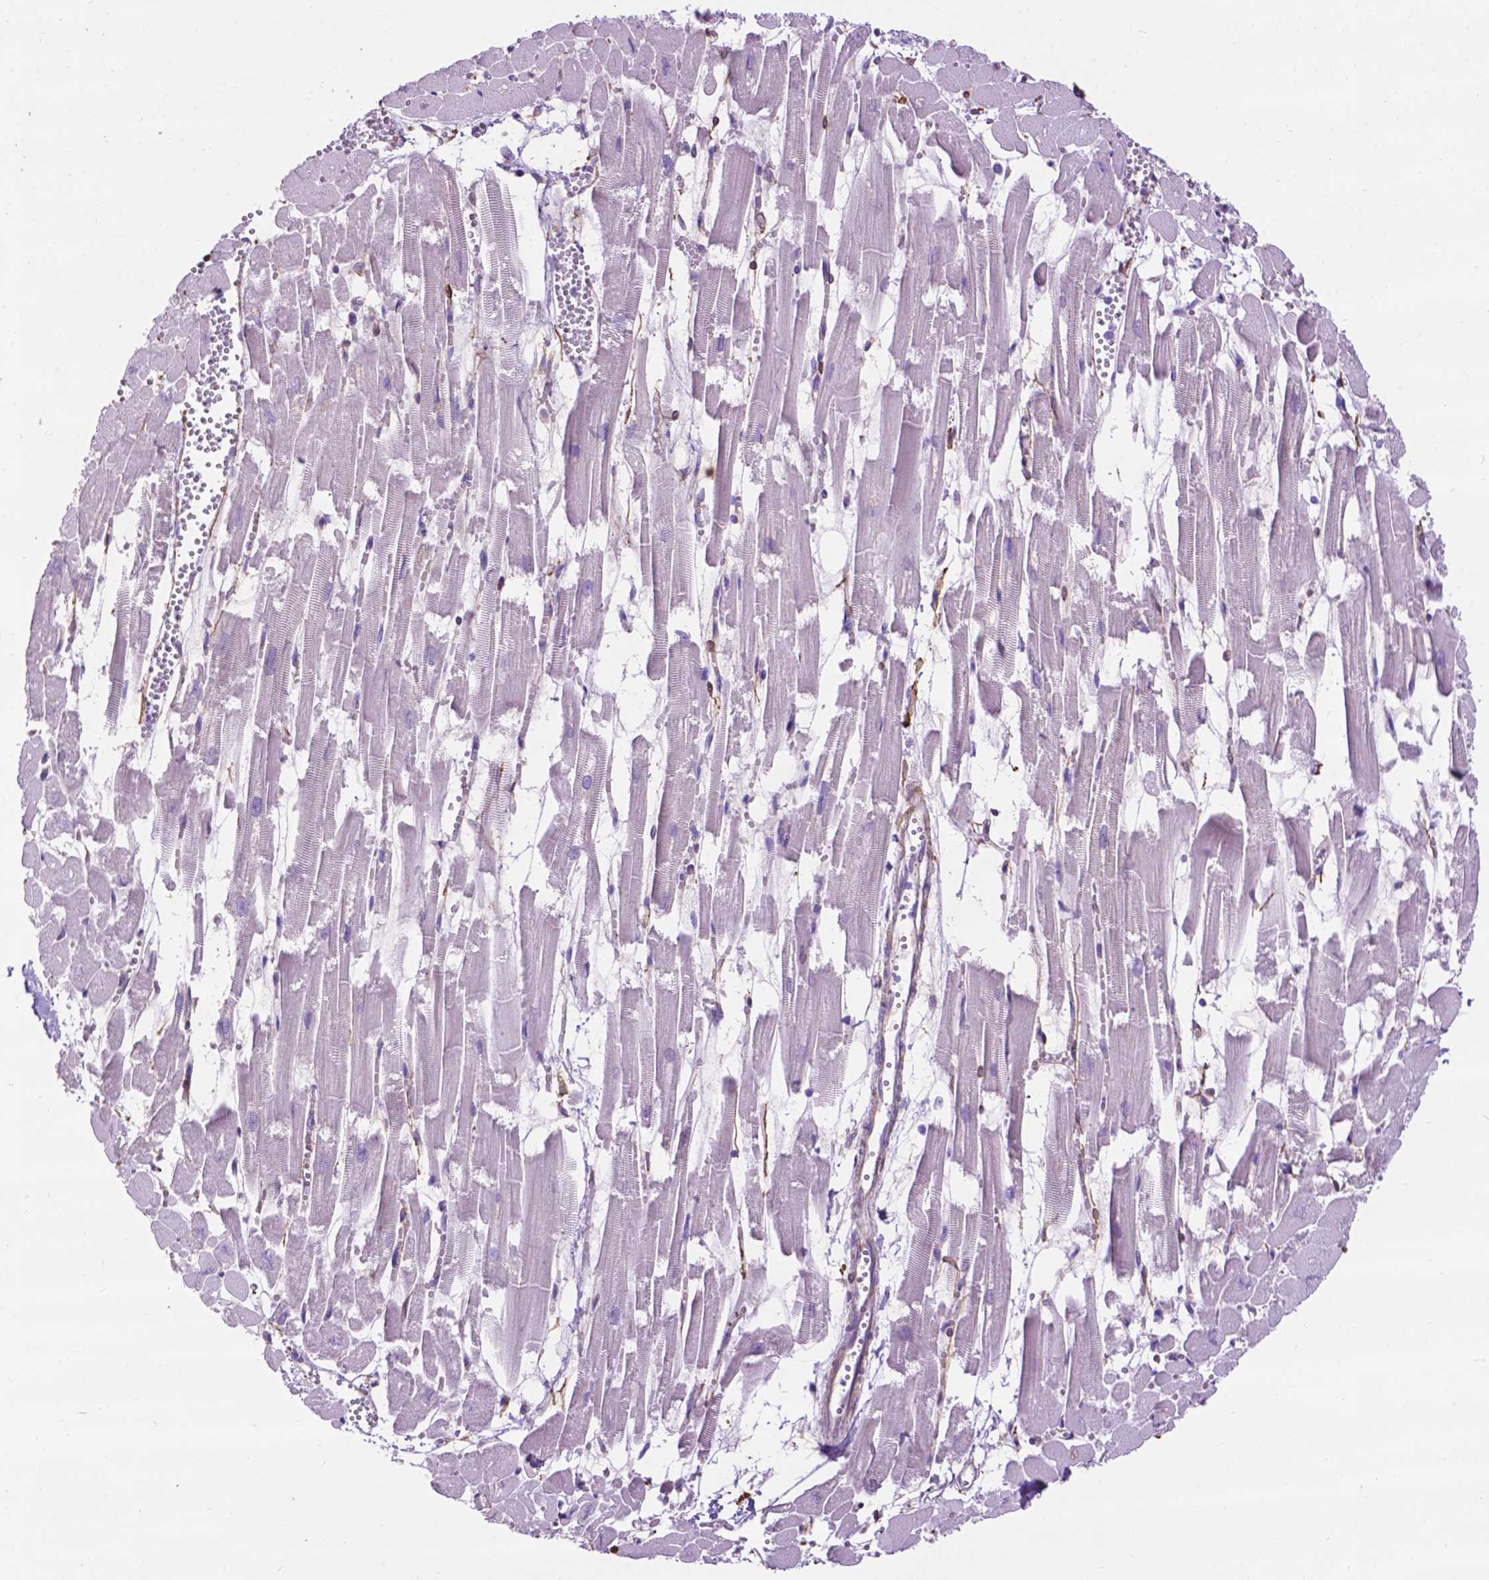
{"staining": {"intensity": "negative", "quantity": "none", "location": "none"}, "tissue": "heart muscle", "cell_type": "Cardiomyocytes", "image_type": "normal", "snomed": [{"axis": "morphology", "description": "Normal tissue, NOS"}, {"axis": "topography", "description": "Heart"}], "caption": "There is no significant expression in cardiomyocytes of heart muscle. The staining is performed using DAB brown chromogen with nuclei counter-stained in using hematoxylin.", "gene": "PCDHA12", "patient": {"sex": "female", "age": 52}}